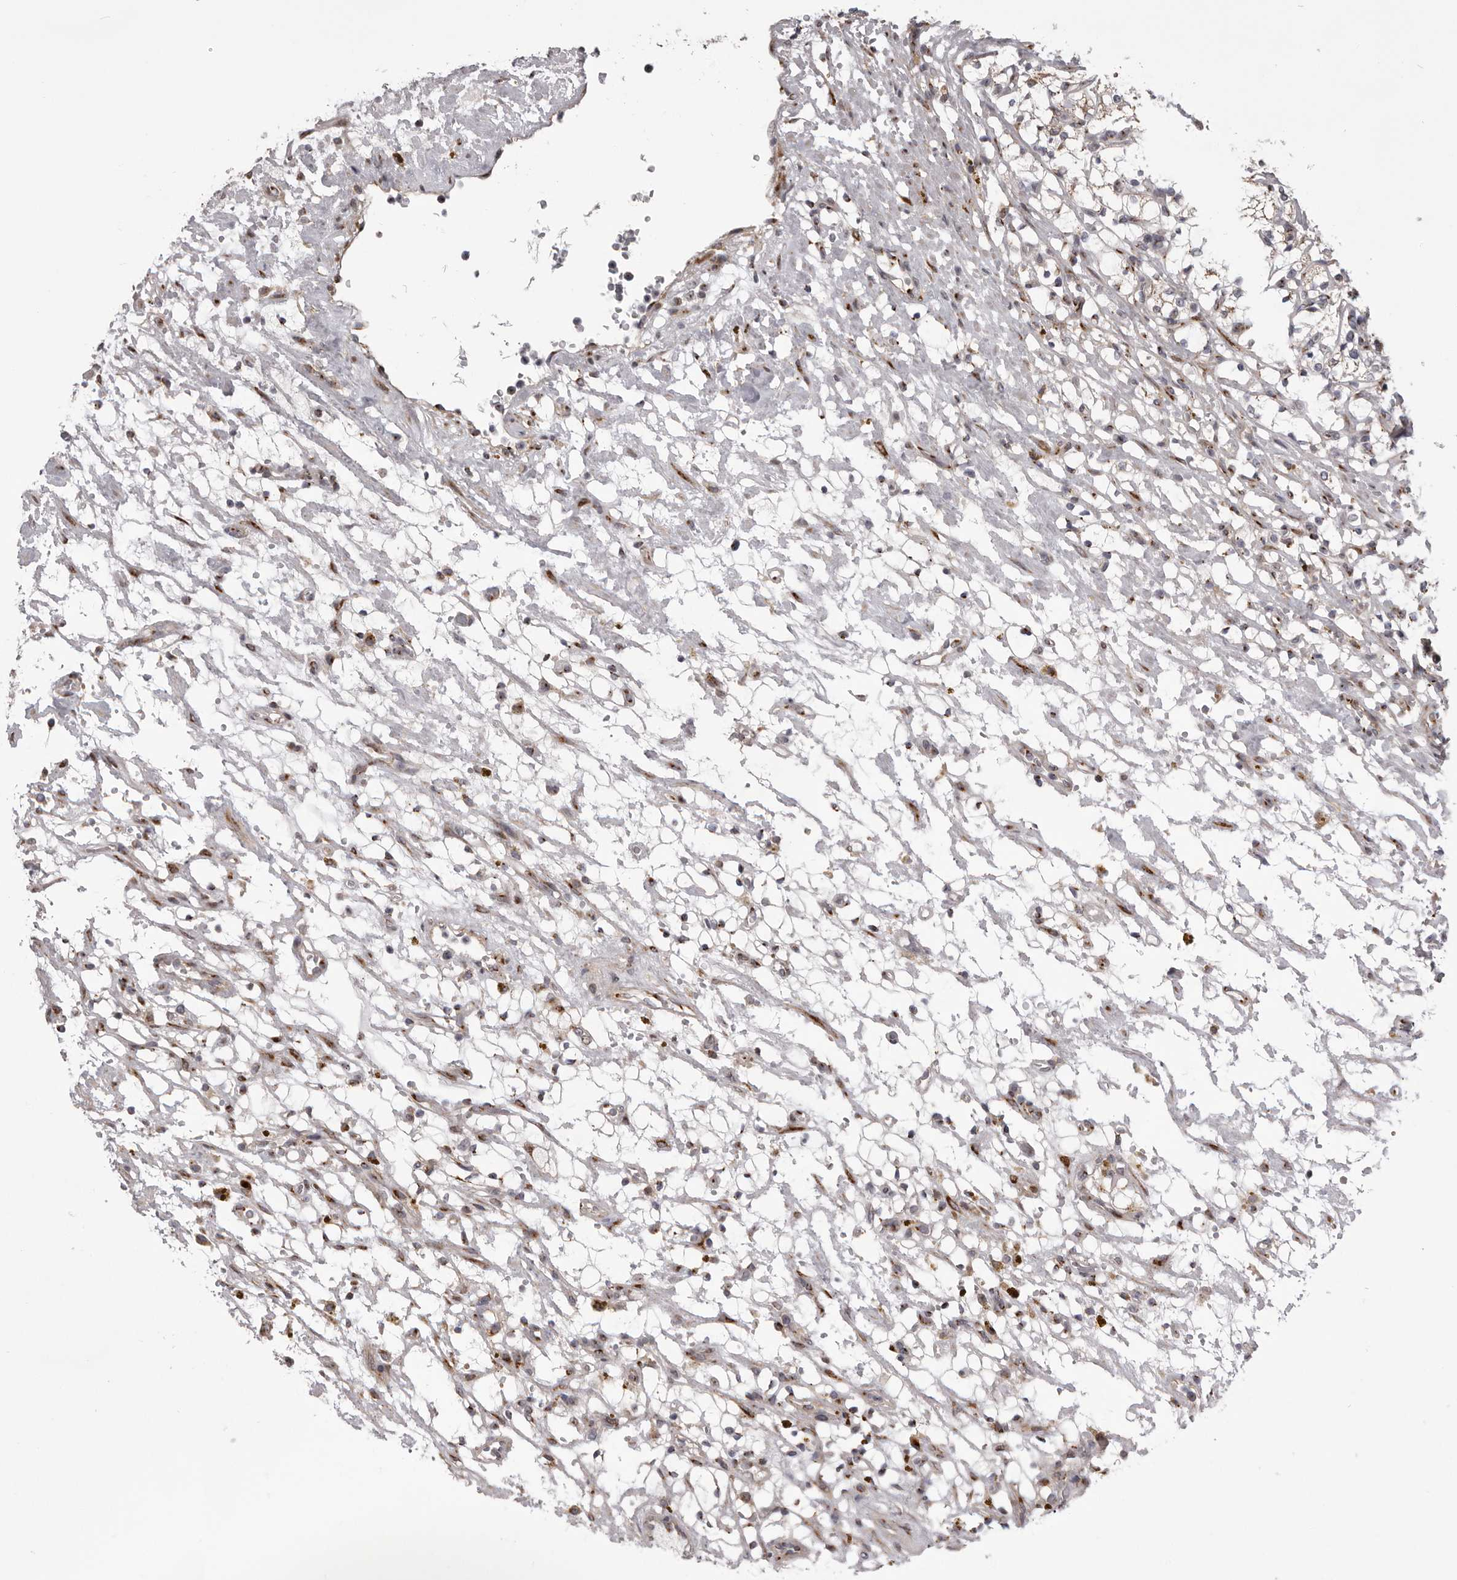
{"staining": {"intensity": "weak", "quantity": "<25%", "location": "cytoplasmic/membranous"}, "tissue": "renal cancer", "cell_type": "Tumor cells", "image_type": "cancer", "snomed": [{"axis": "morphology", "description": "Adenocarcinoma, NOS"}, {"axis": "topography", "description": "Kidney"}], "caption": "This image is of renal cancer stained with immunohistochemistry (IHC) to label a protein in brown with the nuclei are counter-stained blue. There is no staining in tumor cells.", "gene": "WDR47", "patient": {"sex": "female", "age": 69}}